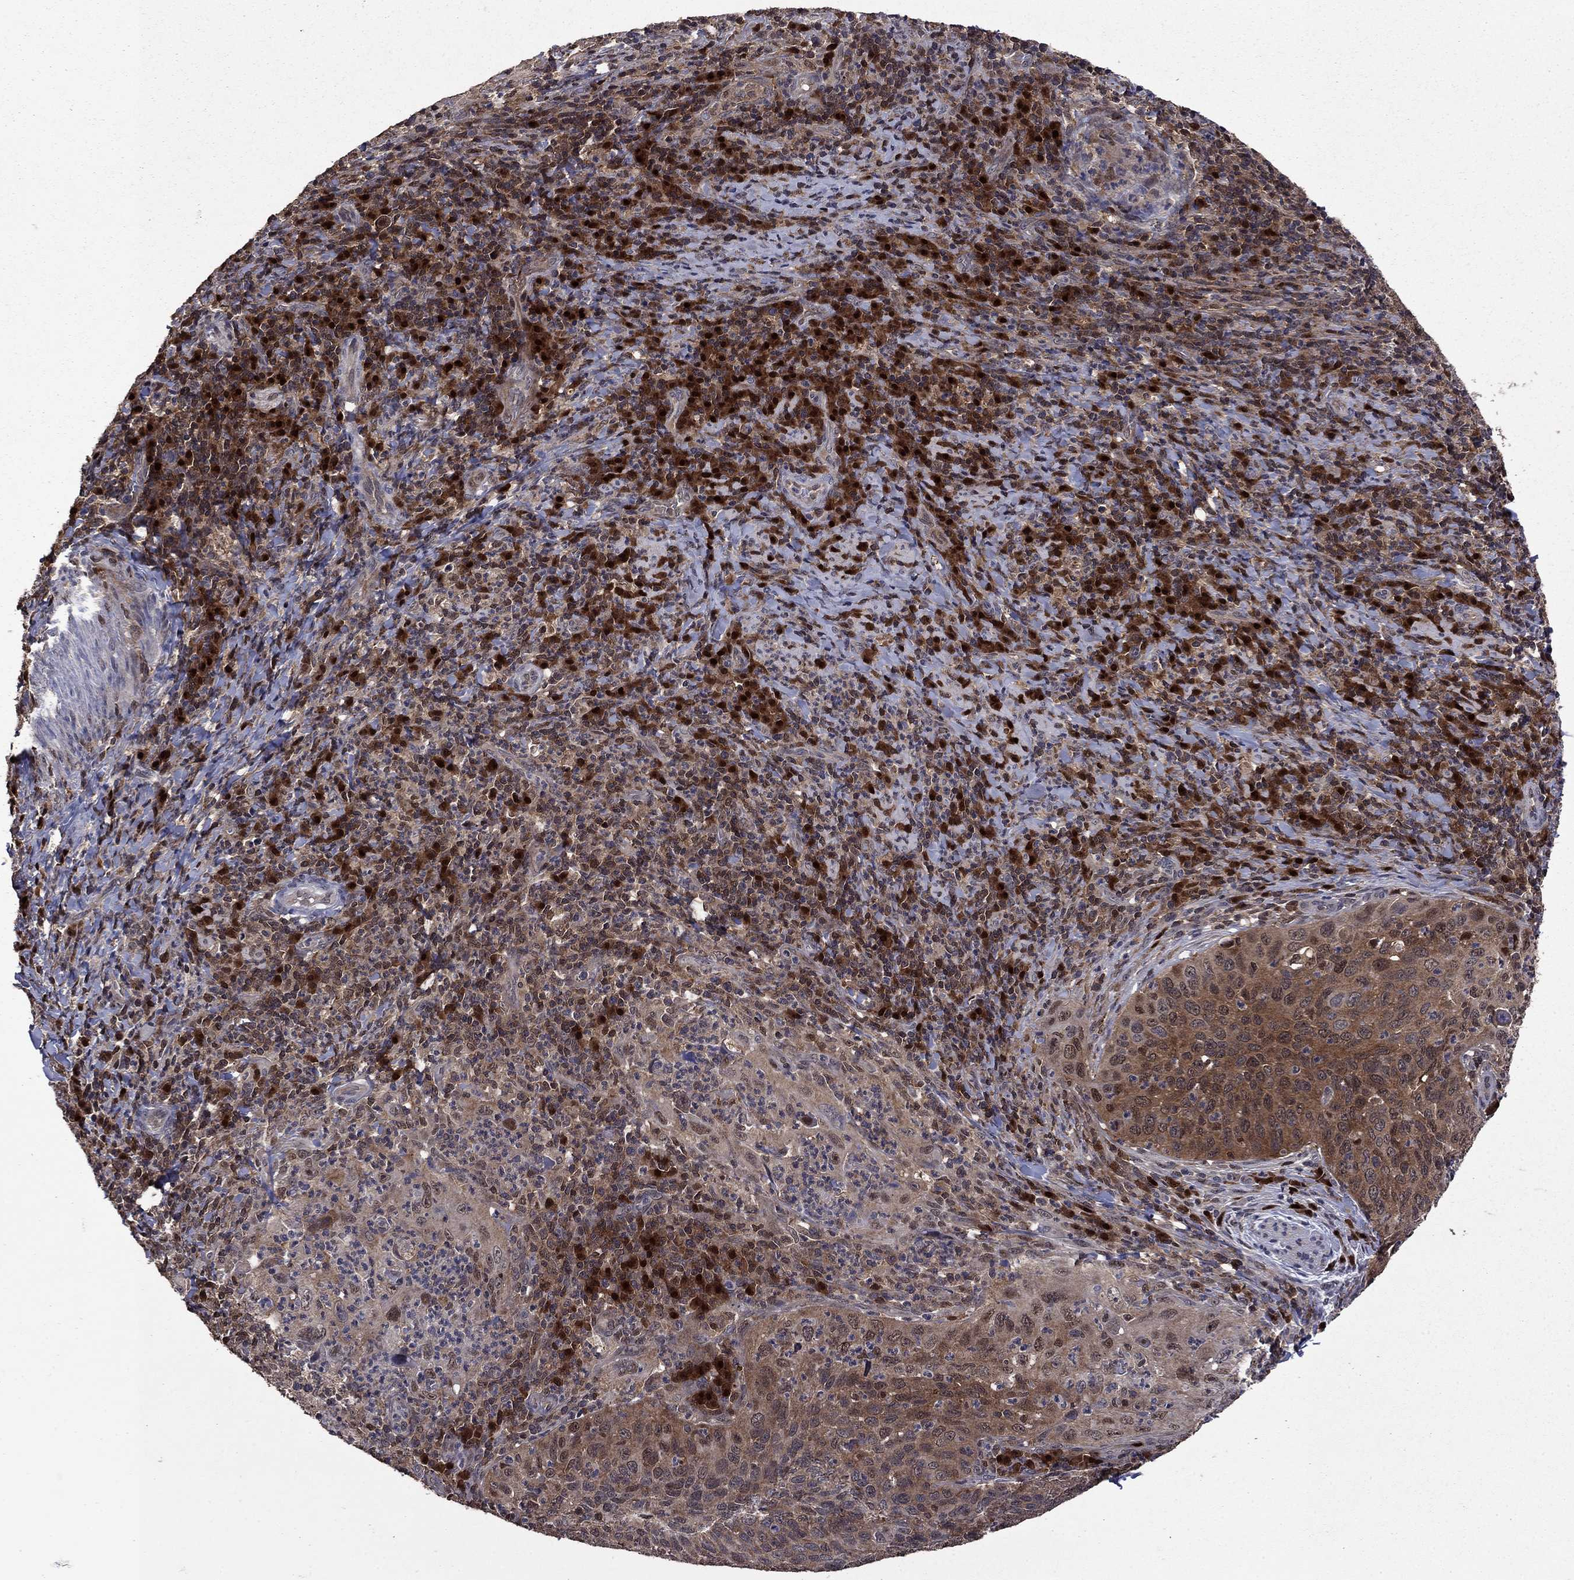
{"staining": {"intensity": "moderate", "quantity": "25%-75%", "location": "cytoplasmic/membranous"}, "tissue": "cervical cancer", "cell_type": "Tumor cells", "image_type": "cancer", "snomed": [{"axis": "morphology", "description": "Squamous cell carcinoma, NOS"}, {"axis": "topography", "description": "Cervix"}], "caption": "Cervical squamous cell carcinoma tissue demonstrates moderate cytoplasmic/membranous staining in about 25%-75% of tumor cells, visualized by immunohistochemistry.", "gene": "APPBP2", "patient": {"sex": "female", "age": 26}}